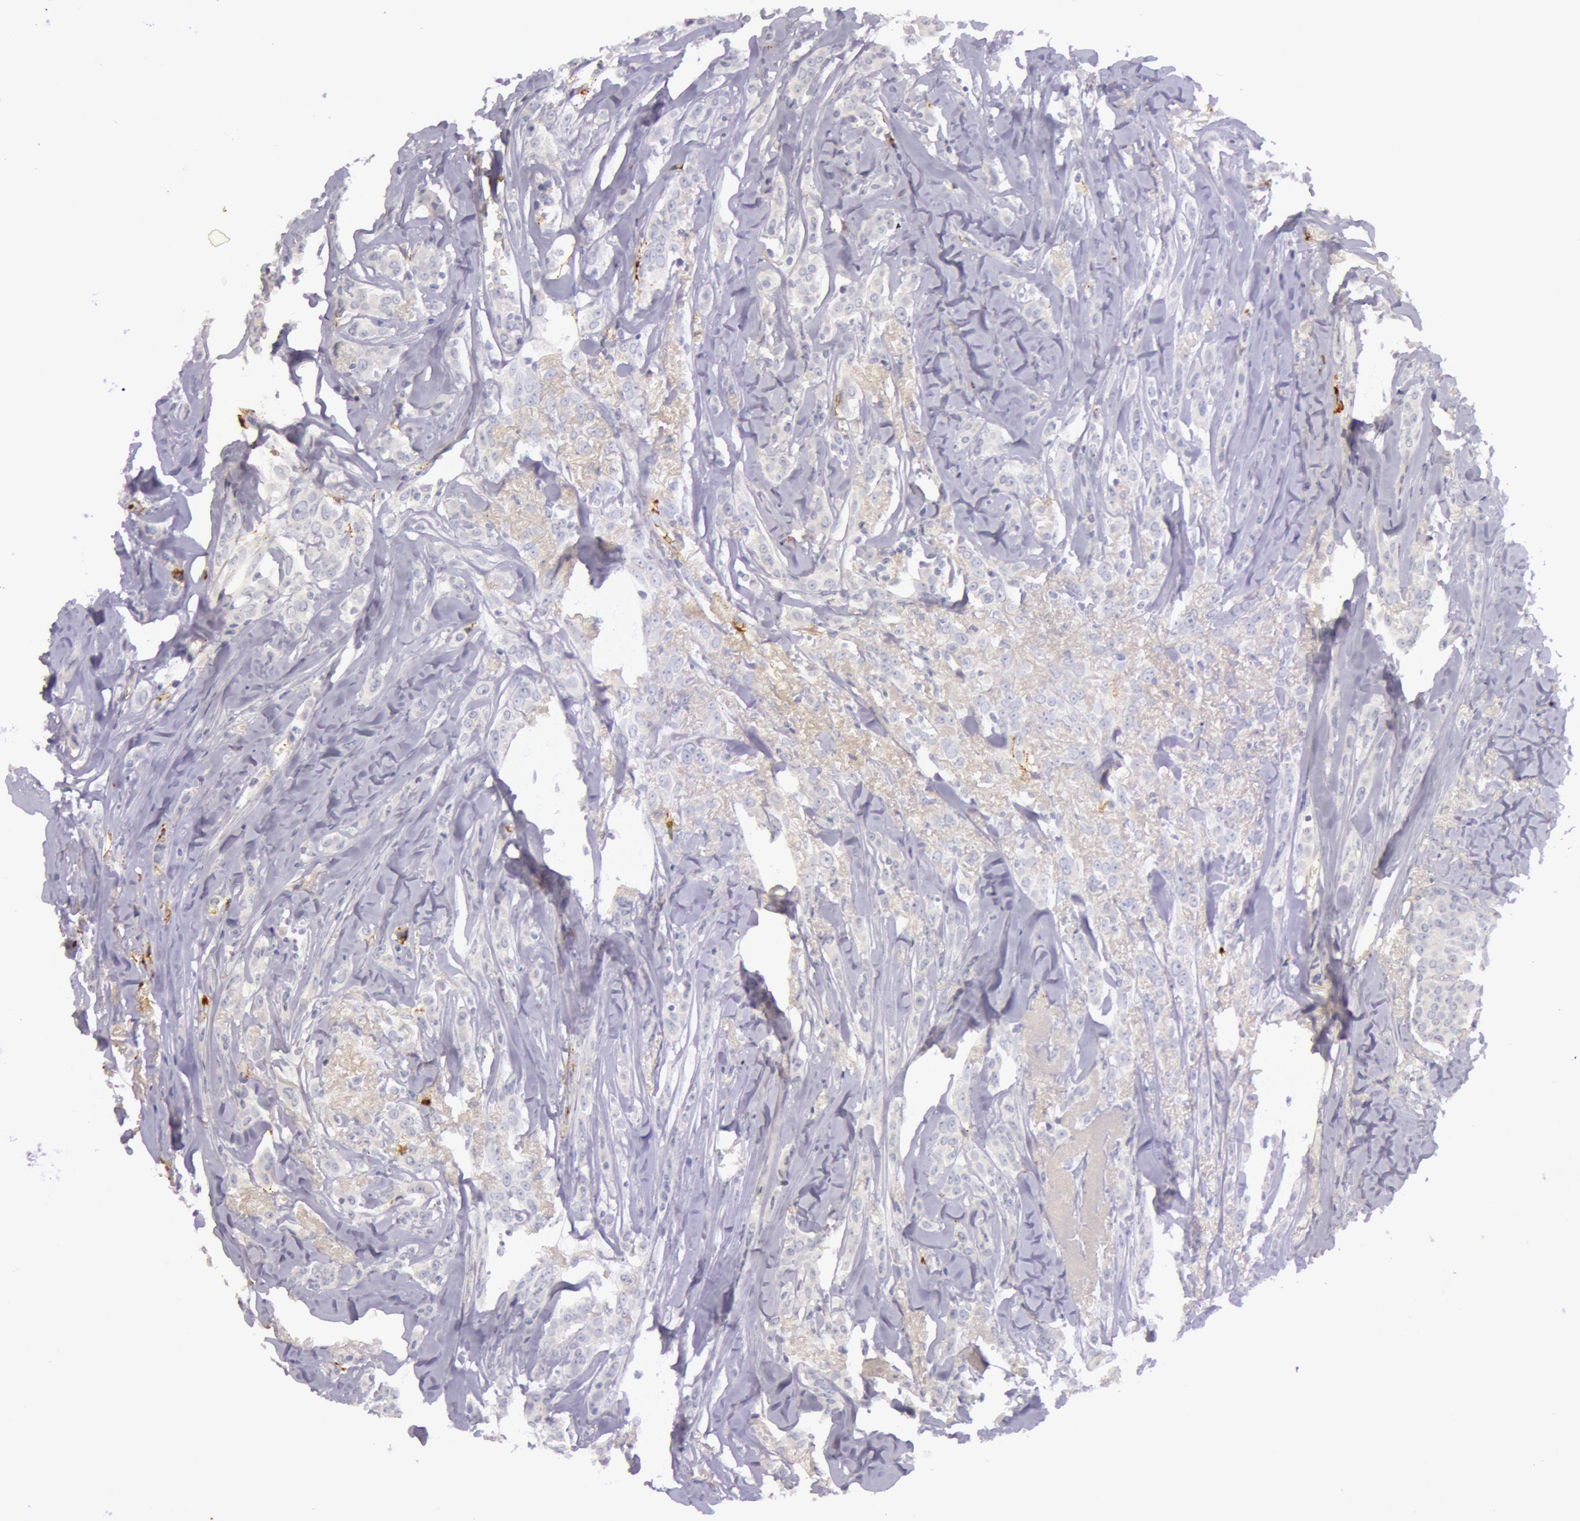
{"staining": {"intensity": "negative", "quantity": "none", "location": "none"}, "tissue": "breast cancer", "cell_type": "Tumor cells", "image_type": "cancer", "snomed": [{"axis": "morphology", "description": "Lobular carcinoma"}, {"axis": "topography", "description": "Breast"}], "caption": "Immunohistochemical staining of breast lobular carcinoma exhibits no significant staining in tumor cells.", "gene": "C4BPA", "patient": {"sex": "female", "age": 57}}